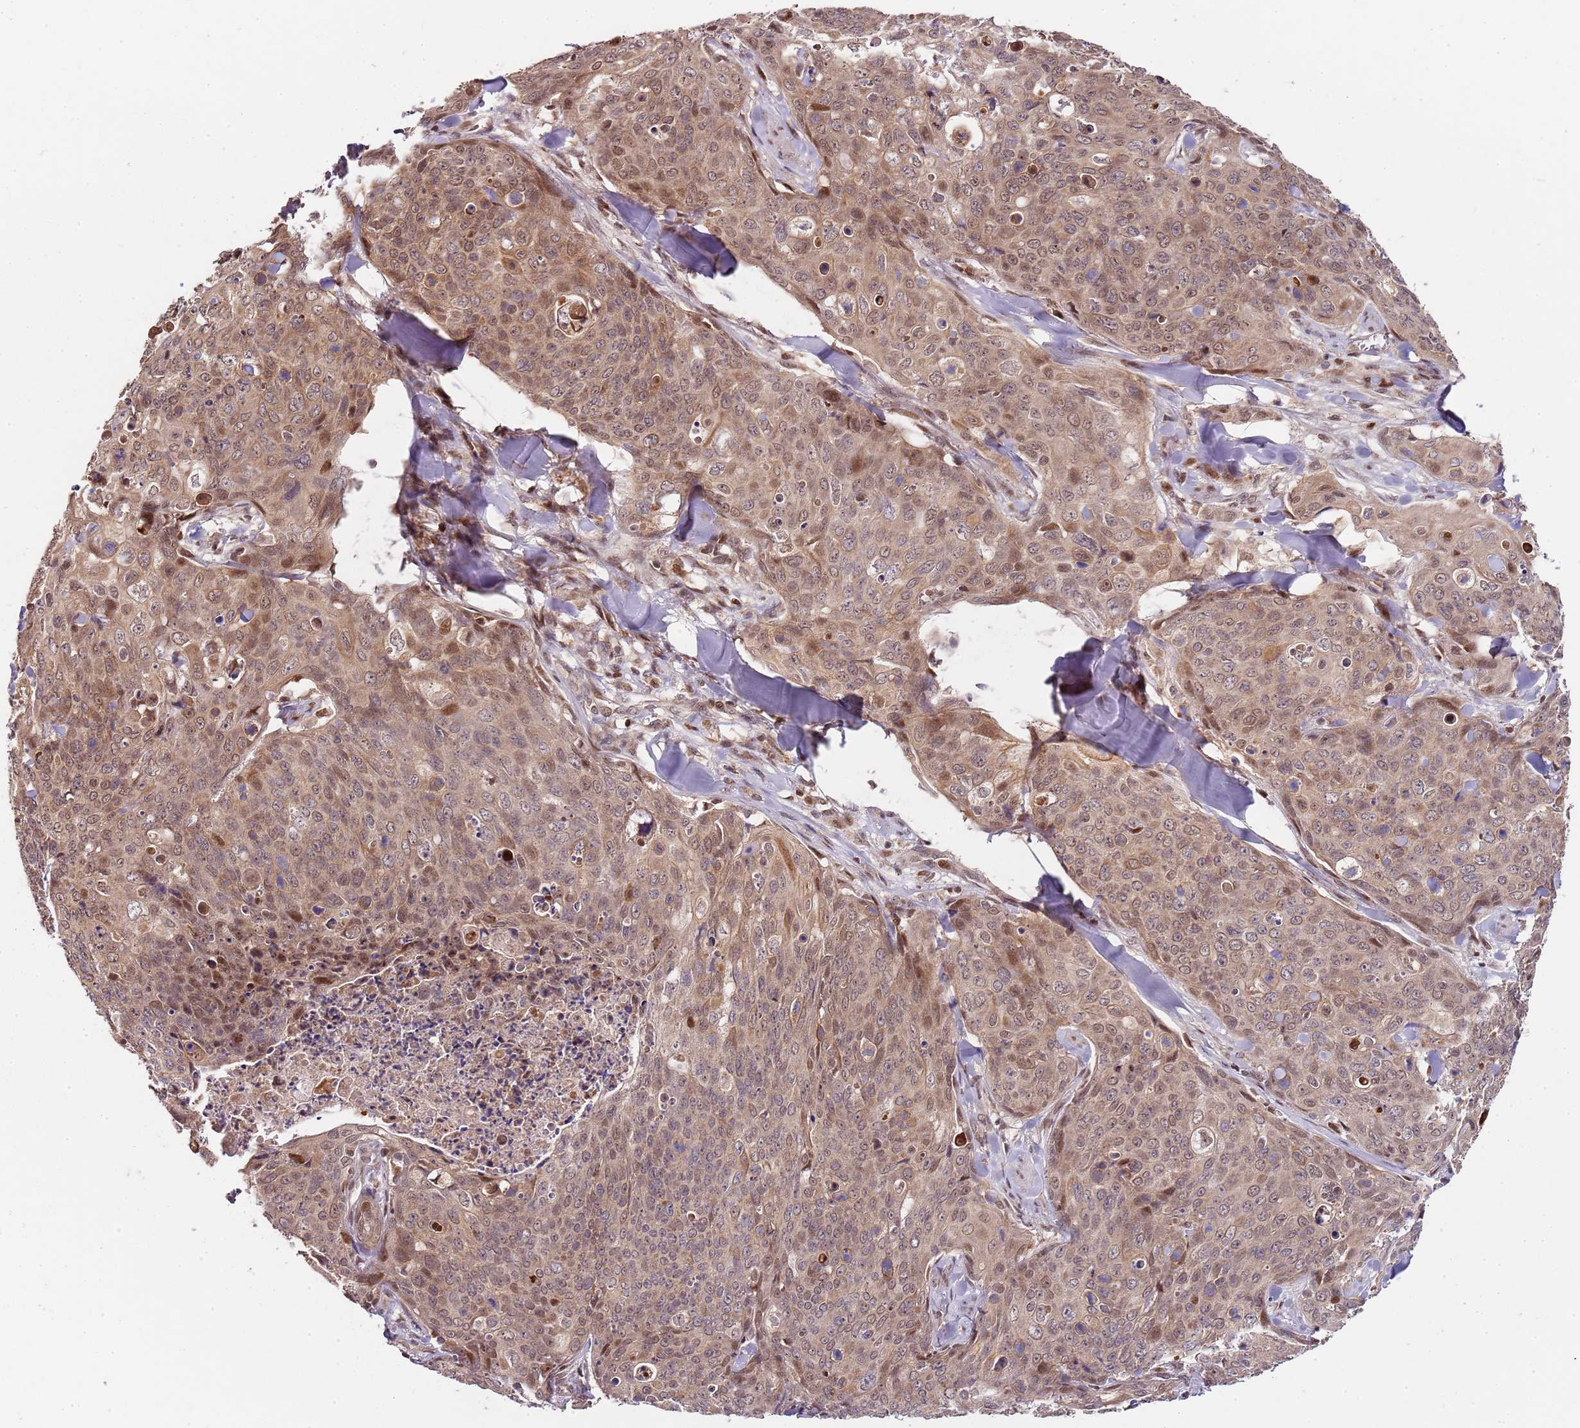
{"staining": {"intensity": "moderate", "quantity": ">75%", "location": "cytoplasmic/membranous,nuclear"}, "tissue": "skin cancer", "cell_type": "Tumor cells", "image_type": "cancer", "snomed": [{"axis": "morphology", "description": "Squamous cell carcinoma, NOS"}, {"axis": "topography", "description": "Skin"}, {"axis": "topography", "description": "Vulva"}], "caption": "Moderate cytoplasmic/membranous and nuclear positivity is identified in approximately >75% of tumor cells in skin cancer.", "gene": "EDC3", "patient": {"sex": "female", "age": 85}}